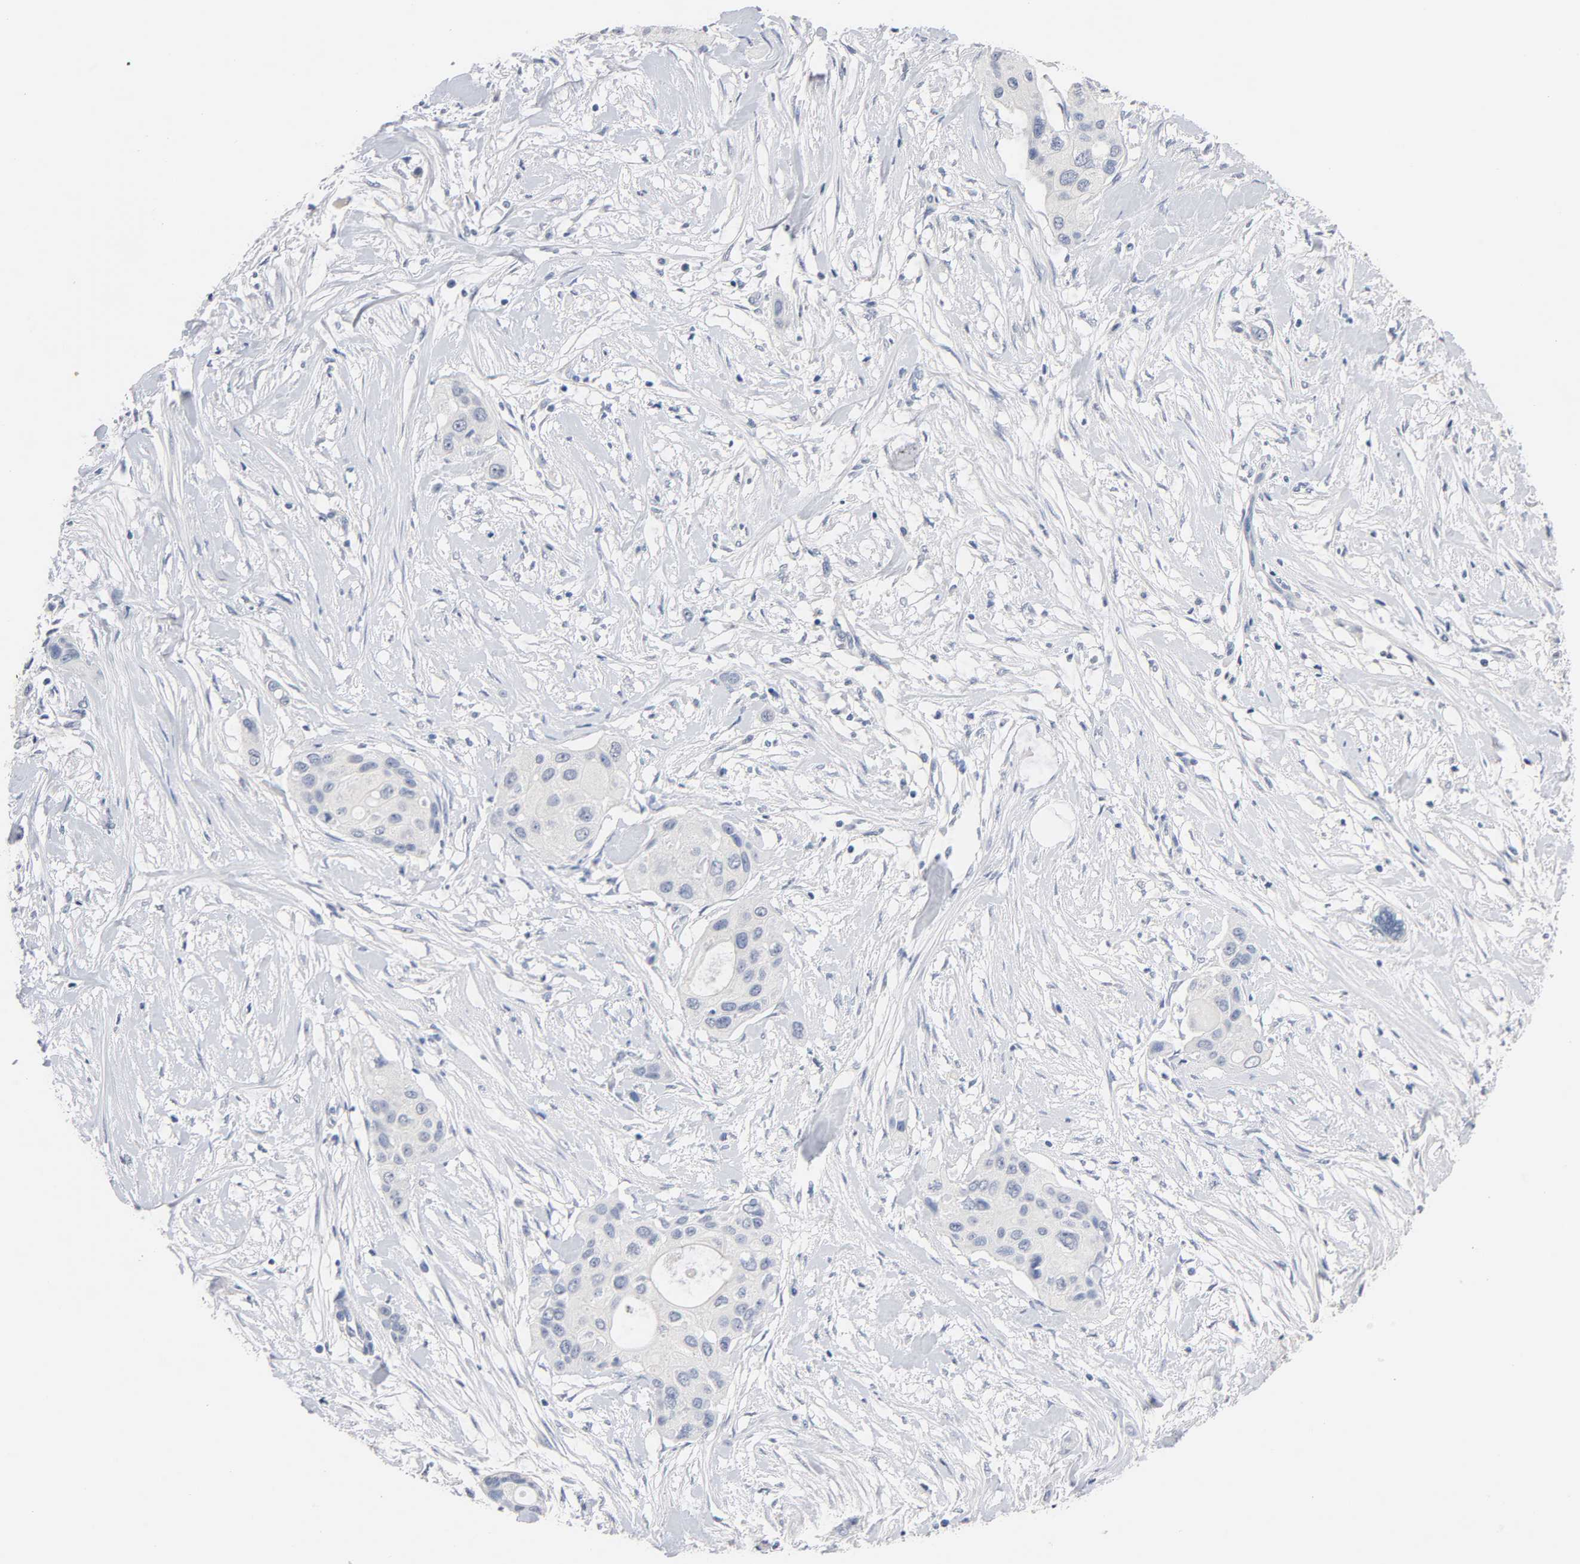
{"staining": {"intensity": "negative", "quantity": "none", "location": "none"}, "tissue": "pancreatic cancer", "cell_type": "Tumor cells", "image_type": "cancer", "snomed": [{"axis": "morphology", "description": "Adenocarcinoma, NOS"}, {"axis": "topography", "description": "Pancreas"}], "caption": "Immunohistochemistry (IHC) photomicrograph of neoplastic tissue: pancreatic cancer stained with DAB (3,3'-diaminobenzidine) reveals no significant protein staining in tumor cells. The staining is performed using DAB brown chromogen with nuclei counter-stained in using hematoxylin.", "gene": "ZCCHC13", "patient": {"sex": "female", "age": 60}}